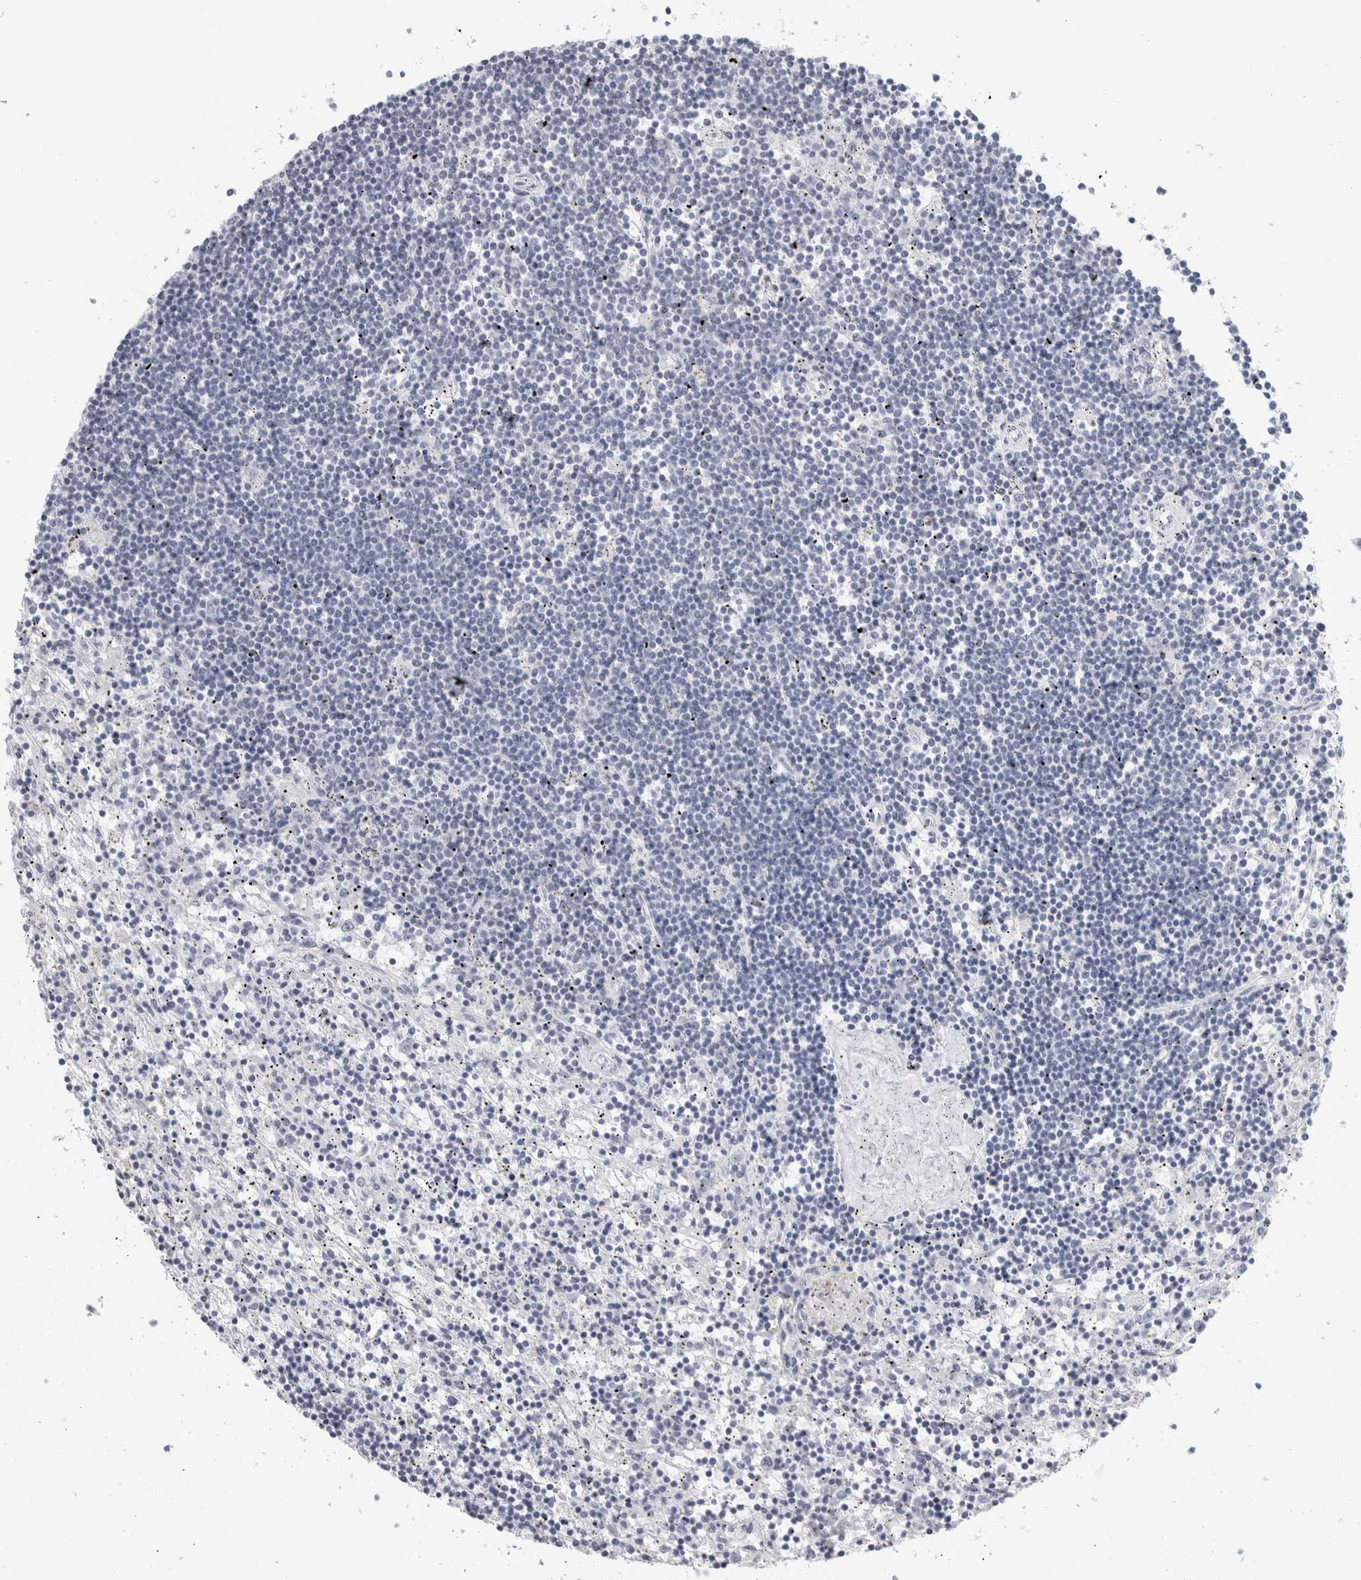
{"staining": {"intensity": "negative", "quantity": "none", "location": "none"}, "tissue": "lymphoma", "cell_type": "Tumor cells", "image_type": "cancer", "snomed": [{"axis": "morphology", "description": "Malignant lymphoma, non-Hodgkin's type, Low grade"}, {"axis": "topography", "description": "Spleen"}], "caption": "Lymphoma stained for a protein using IHC displays no positivity tumor cells.", "gene": "CPE", "patient": {"sex": "male", "age": 76}}